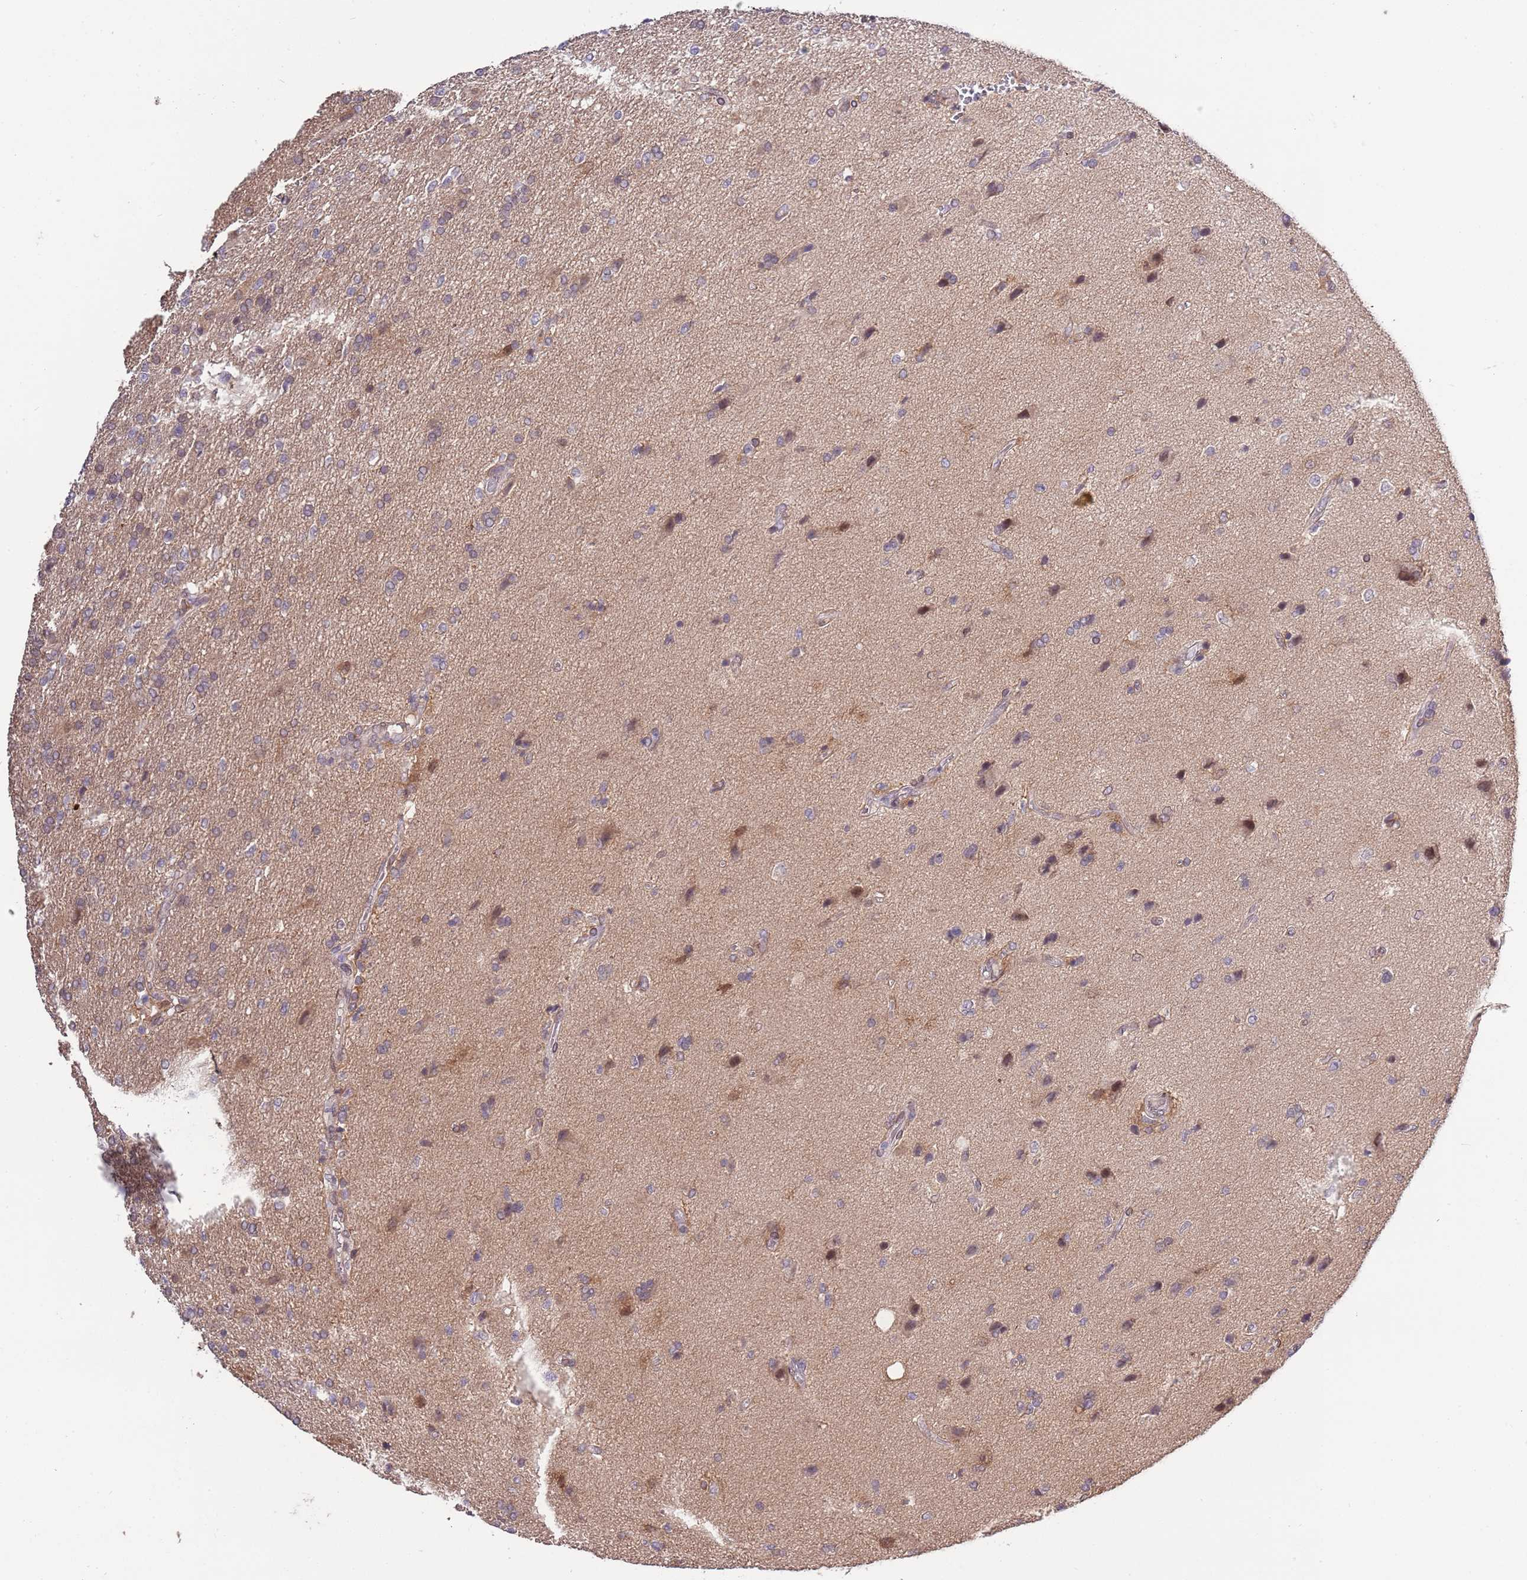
{"staining": {"intensity": "negative", "quantity": "none", "location": "none"}, "tissue": "glioma", "cell_type": "Tumor cells", "image_type": "cancer", "snomed": [{"axis": "morphology", "description": "Glioma, malignant, High grade"}, {"axis": "topography", "description": "Brain"}], "caption": "Protein analysis of malignant high-grade glioma reveals no significant staining in tumor cells. The staining was performed using DAB (3,3'-diaminobenzidine) to visualize the protein expression in brown, while the nuclei were stained in blue with hematoxylin (Magnification: 20x).", "gene": "ZNF665", "patient": {"sex": "male", "age": 56}}